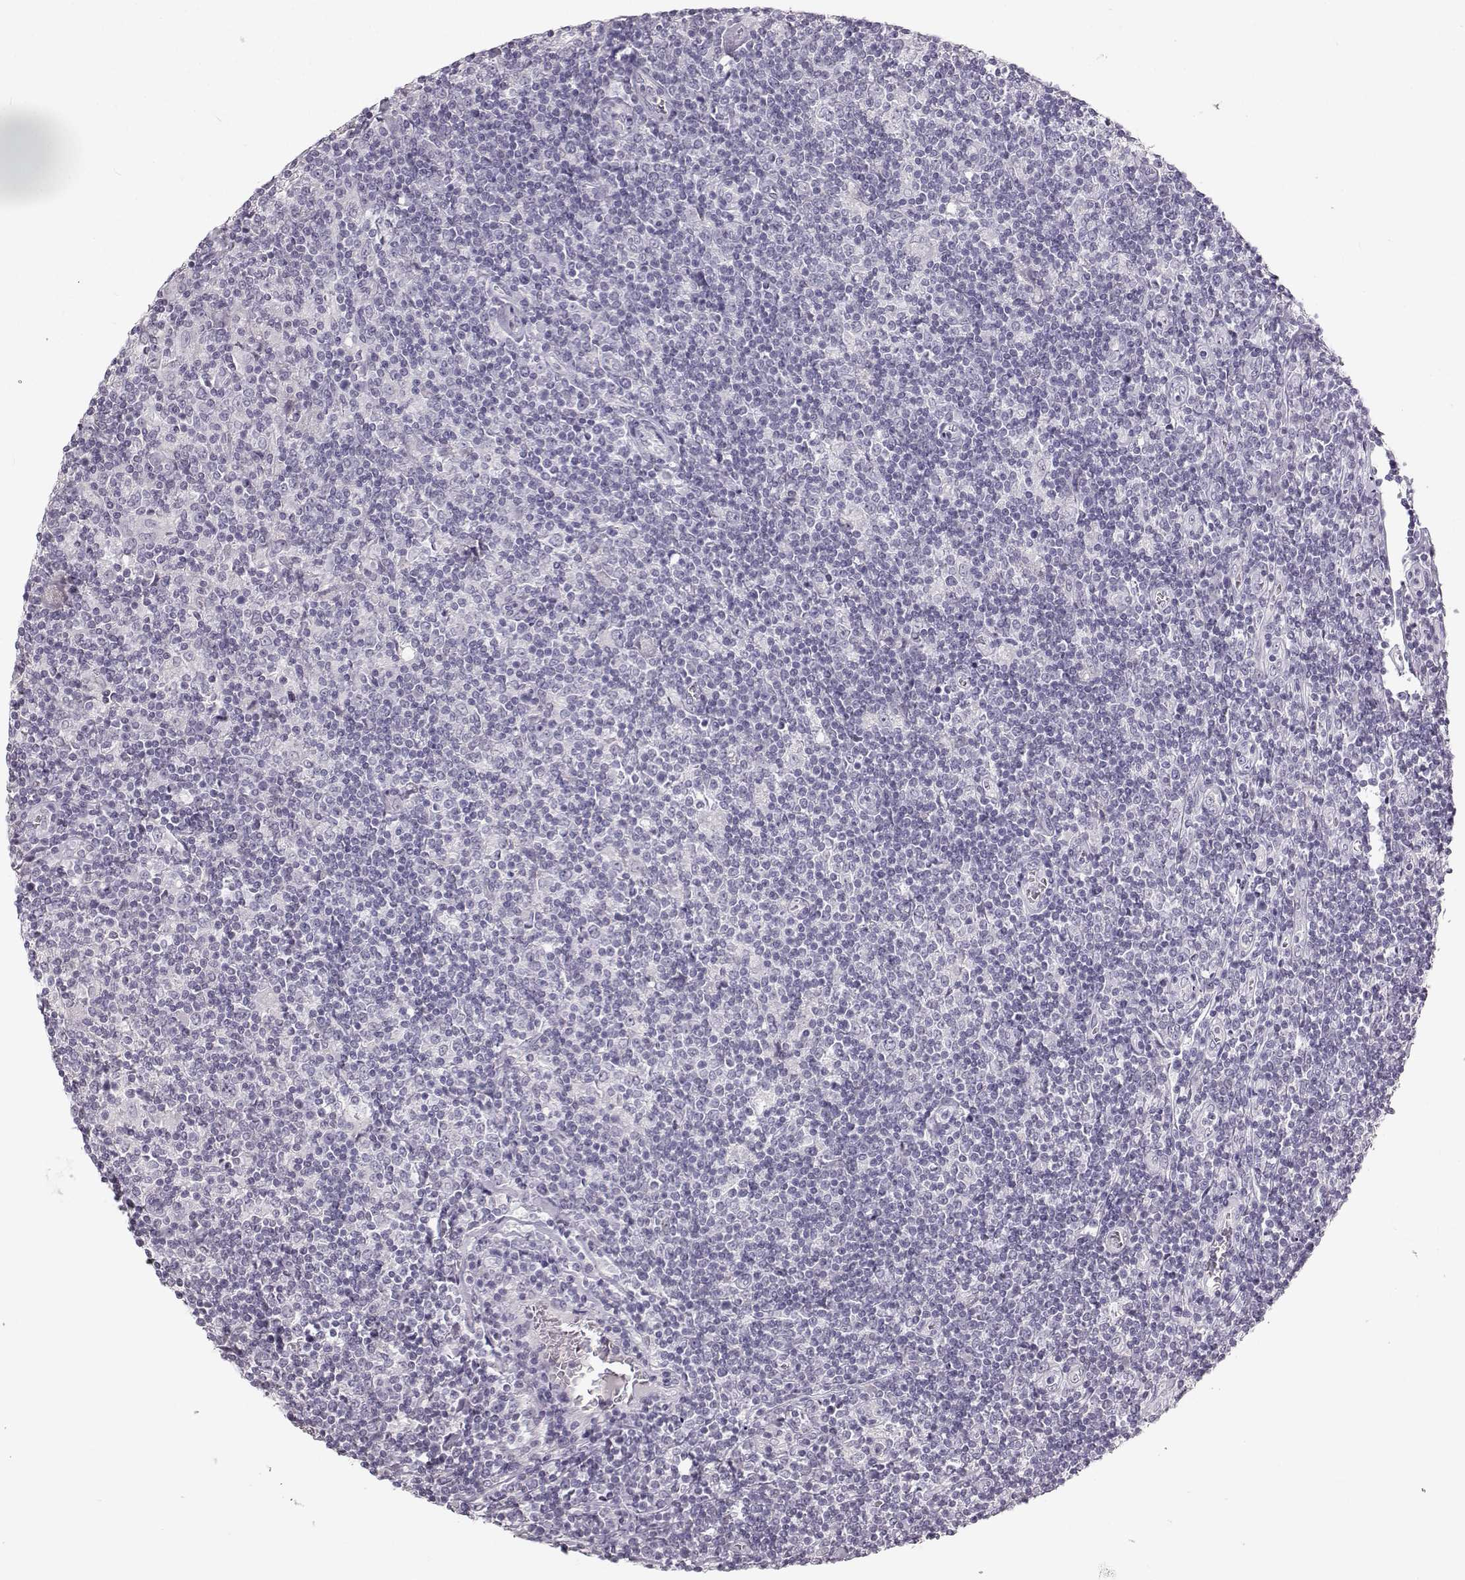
{"staining": {"intensity": "negative", "quantity": "none", "location": "none"}, "tissue": "lymphoma", "cell_type": "Tumor cells", "image_type": "cancer", "snomed": [{"axis": "morphology", "description": "Hodgkin's disease, NOS"}, {"axis": "topography", "description": "Lymph node"}], "caption": "Tumor cells show no significant protein staining in lymphoma. (DAB (3,3'-diaminobenzidine) immunohistochemistry with hematoxylin counter stain).", "gene": "OIP5", "patient": {"sex": "male", "age": 40}}